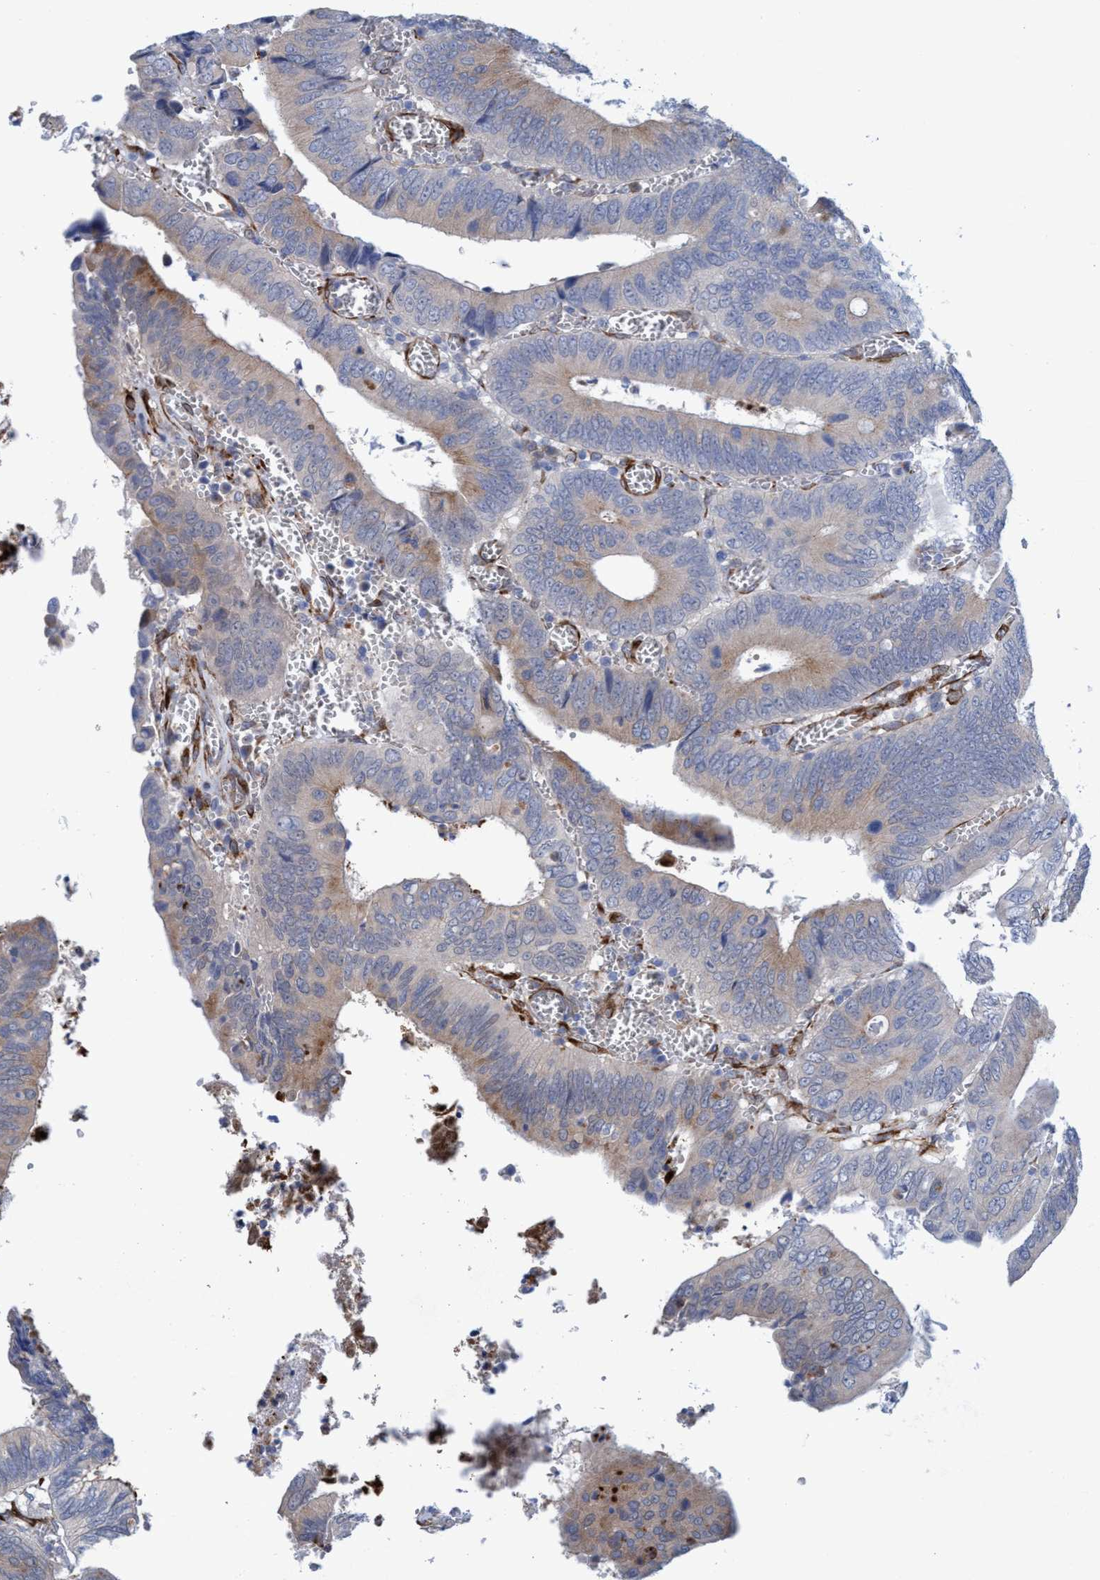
{"staining": {"intensity": "weak", "quantity": "25%-75%", "location": "cytoplasmic/membranous"}, "tissue": "colorectal cancer", "cell_type": "Tumor cells", "image_type": "cancer", "snomed": [{"axis": "morphology", "description": "Inflammation, NOS"}, {"axis": "morphology", "description": "Adenocarcinoma, NOS"}, {"axis": "topography", "description": "Colon"}], "caption": "A brown stain shows weak cytoplasmic/membranous positivity of a protein in colorectal cancer tumor cells.", "gene": "SLC43A2", "patient": {"sex": "male", "age": 72}}